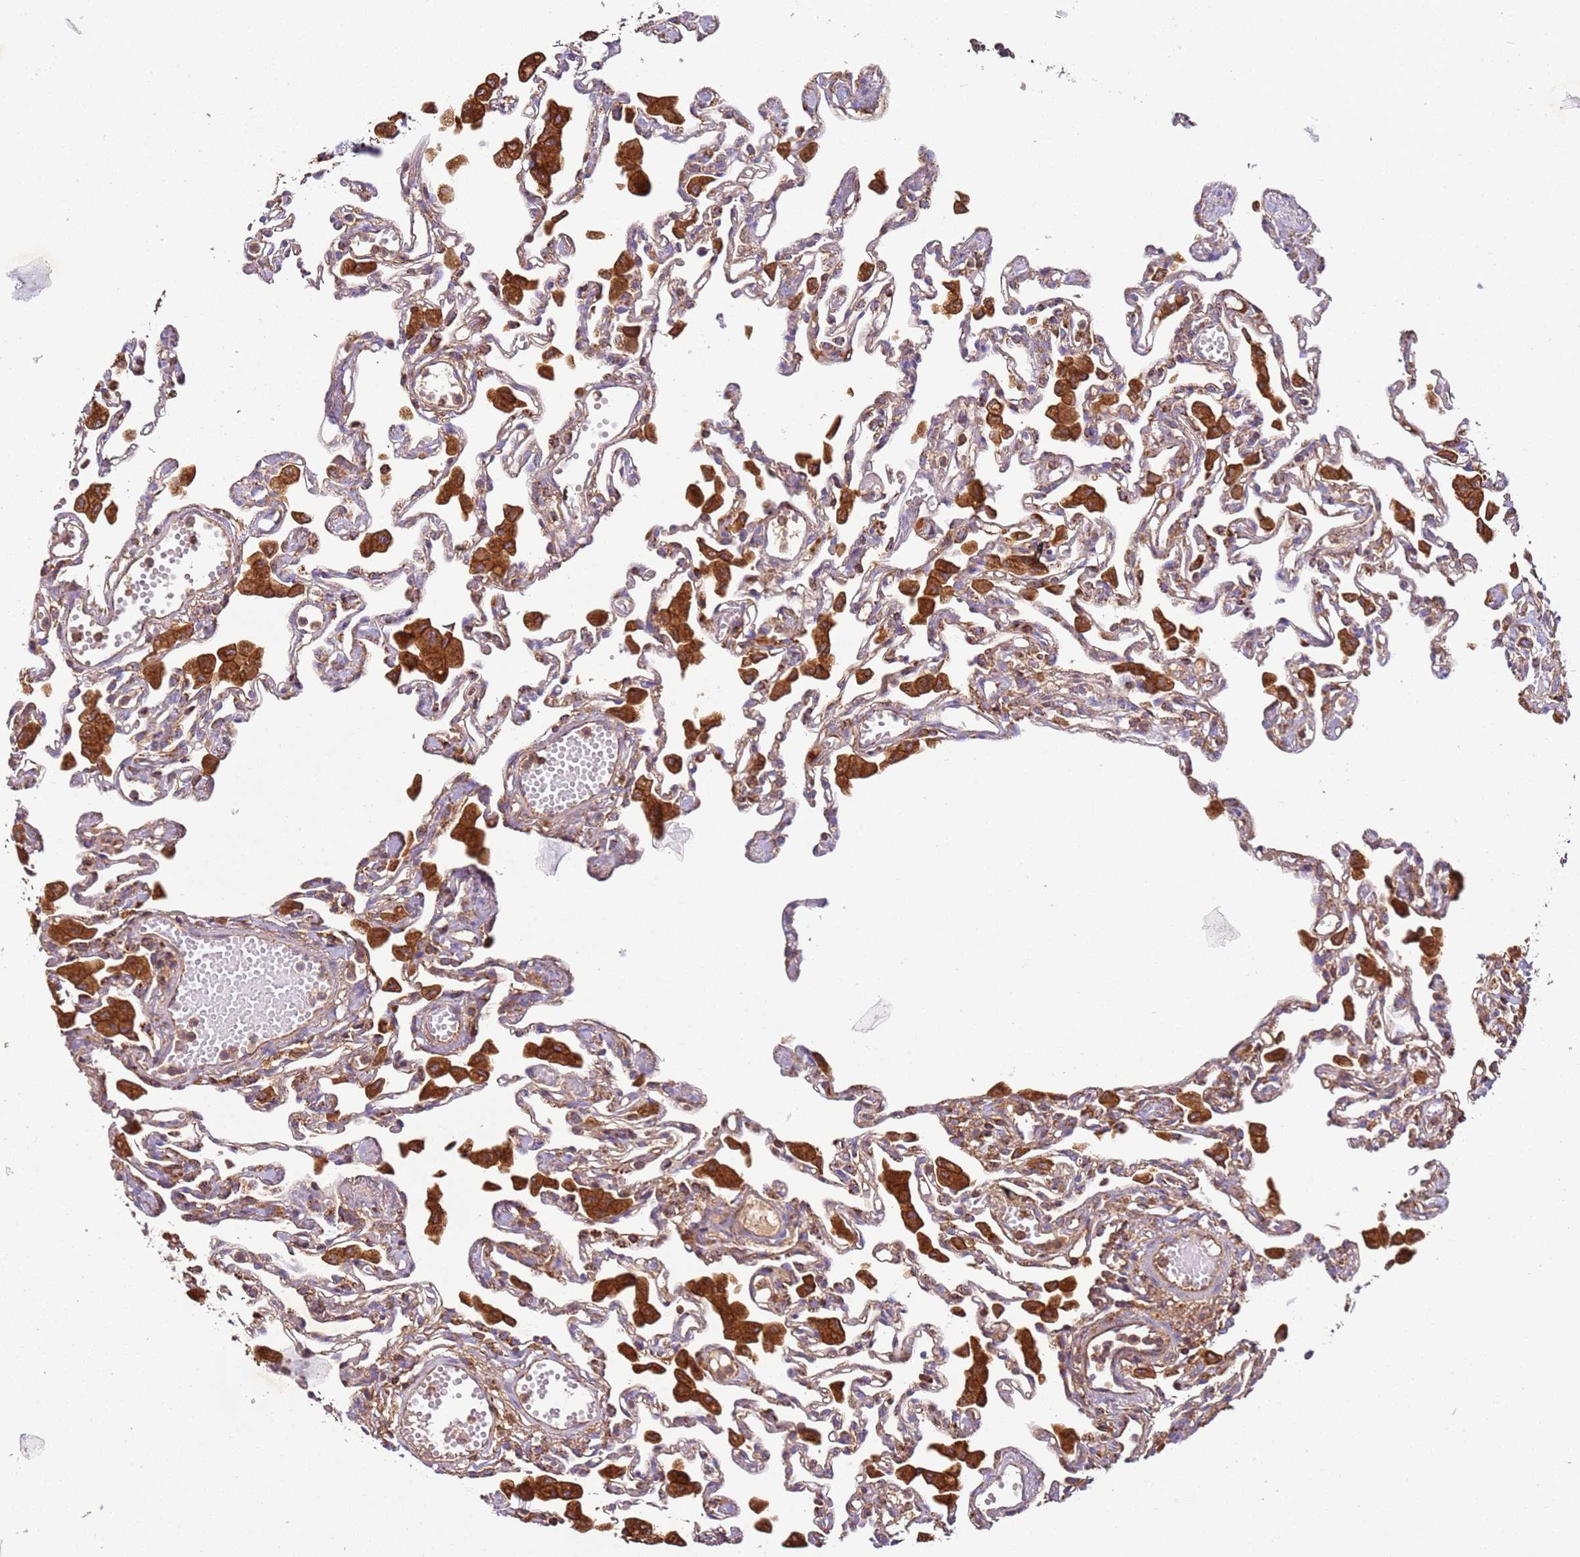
{"staining": {"intensity": "weak", "quantity": ">75%", "location": "cytoplasmic/membranous"}, "tissue": "lung", "cell_type": "Alveolar cells", "image_type": "normal", "snomed": [{"axis": "morphology", "description": "Normal tissue, NOS"}, {"axis": "topography", "description": "Bronchus"}, {"axis": "topography", "description": "Lung"}], "caption": "Weak cytoplasmic/membranous protein staining is seen in approximately >75% of alveolar cells in lung.", "gene": "RMND5A", "patient": {"sex": "female", "age": 49}}